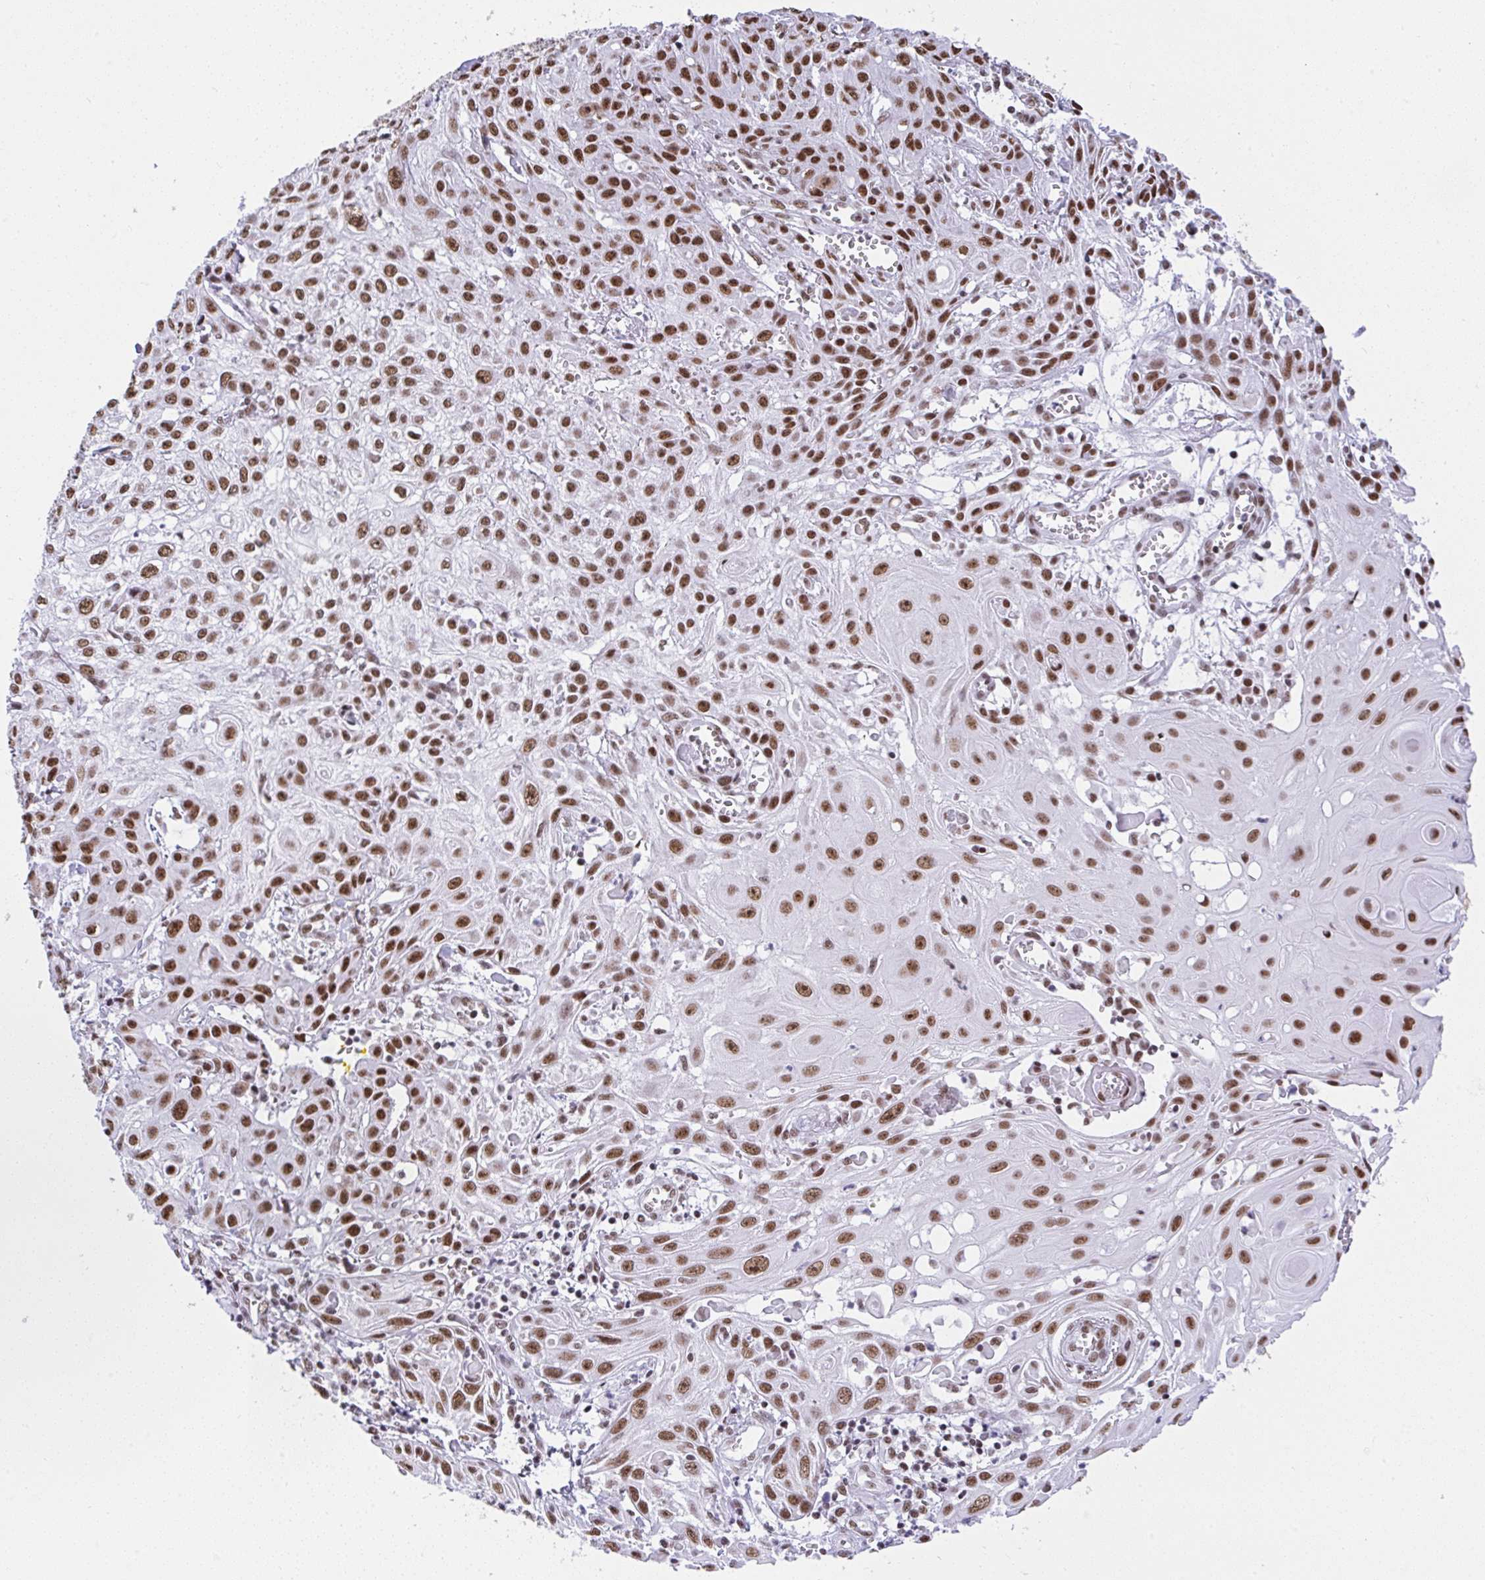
{"staining": {"intensity": "moderate", "quantity": ">75%", "location": "nuclear"}, "tissue": "skin cancer", "cell_type": "Tumor cells", "image_type": "cancer", "snomed": [{"axis": "morphology", "description": "Squamous cell carcinoma, NOS"}, {"axis": "topography", "description": "Skin"}, {"axis": "topography", "description": "Vulva"}], "caption": "A histopathology image showing moderate nuclear positivity in approximately >75% of tumor cells in skin squamous cell carcinoma, as visualized by brown immunohistochemical staining.", "gene": "DDX52", "patient": {"sex": "female", "age": 71}}